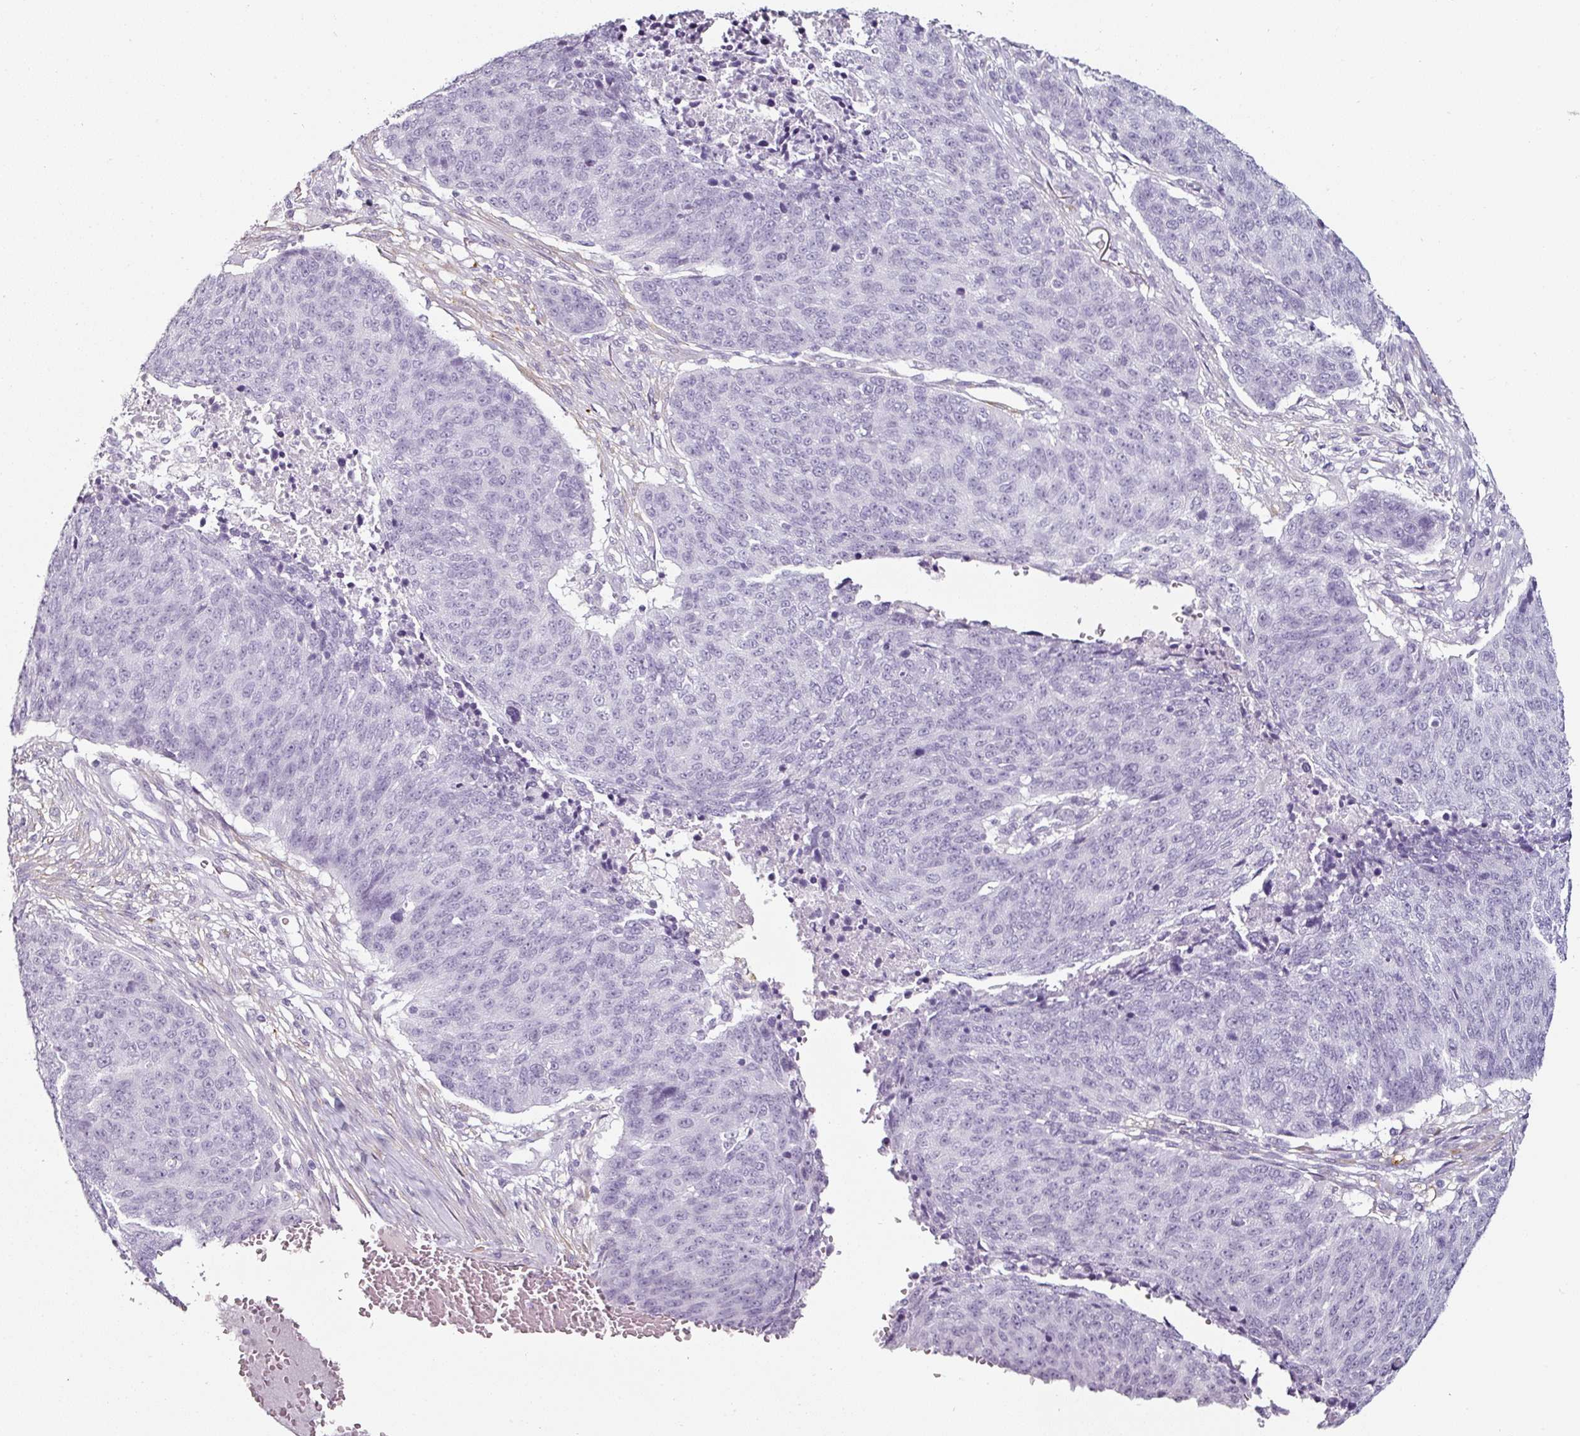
{"staining": {"intensity": "negative", "quantity": "none", "location": "none"}, "tissue": "lung cancer", "cell_type": "Tumor cells", "image_type": "cancer", "snomed": [{"axis": "morphology", "description": "Normal tissue, NOS"}, {"axis": "morphology", "description": "Squamous cell carcinoma, NOS"}, {"axis": "topography", "description": "Lymph node"}, {"axis": "topography", "description": "Lung"}], "caption": "Immunohistochemical staining of lung cancer exhibits no significant positivity in tumor cells. (DAB IHC, high magnification).", "gene": "CAP2", "patient": {"sex": "male", "age": 66}}